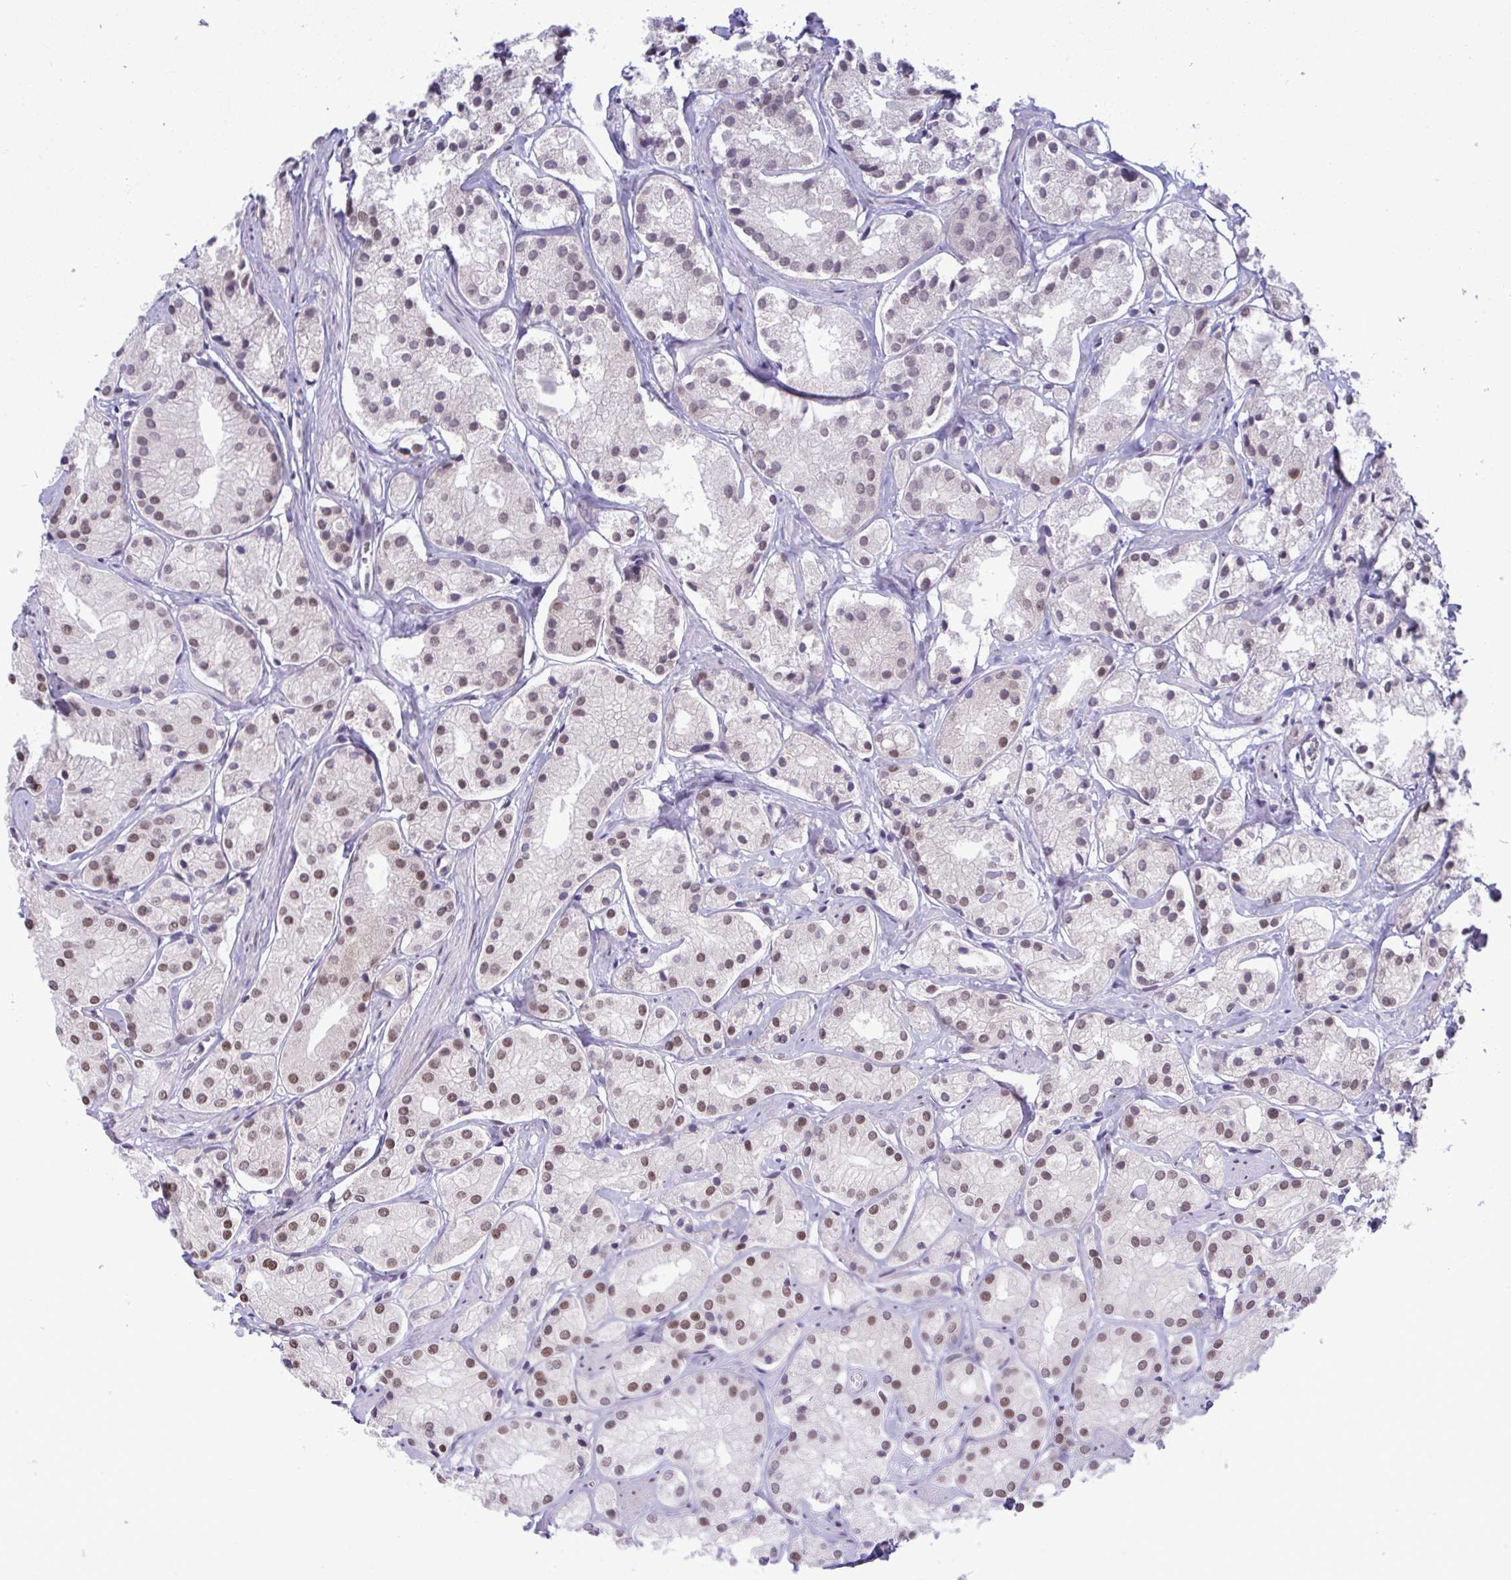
{"staining": {"intensity": "moderate", "quantity": "25%-75%", "location": "nuclear"}, "tissue": "prostate cancer", "cell_type": "Tumor cells", "image_type": "cancer", "snomed": [{"axis": "morphology", "description": "Adenocarcinoma, Low grade"}, {"axis": "topography", "description": "Prostate"}], "caption": "Prostate cancer tissue displays moderate nuclear staining in approximately 25%-75% of tumor cells (Brightfield microscopy of DAB IHC at high magnification).", "gene": "WBP11", "patient": {"sex": "male", "age": 69}}